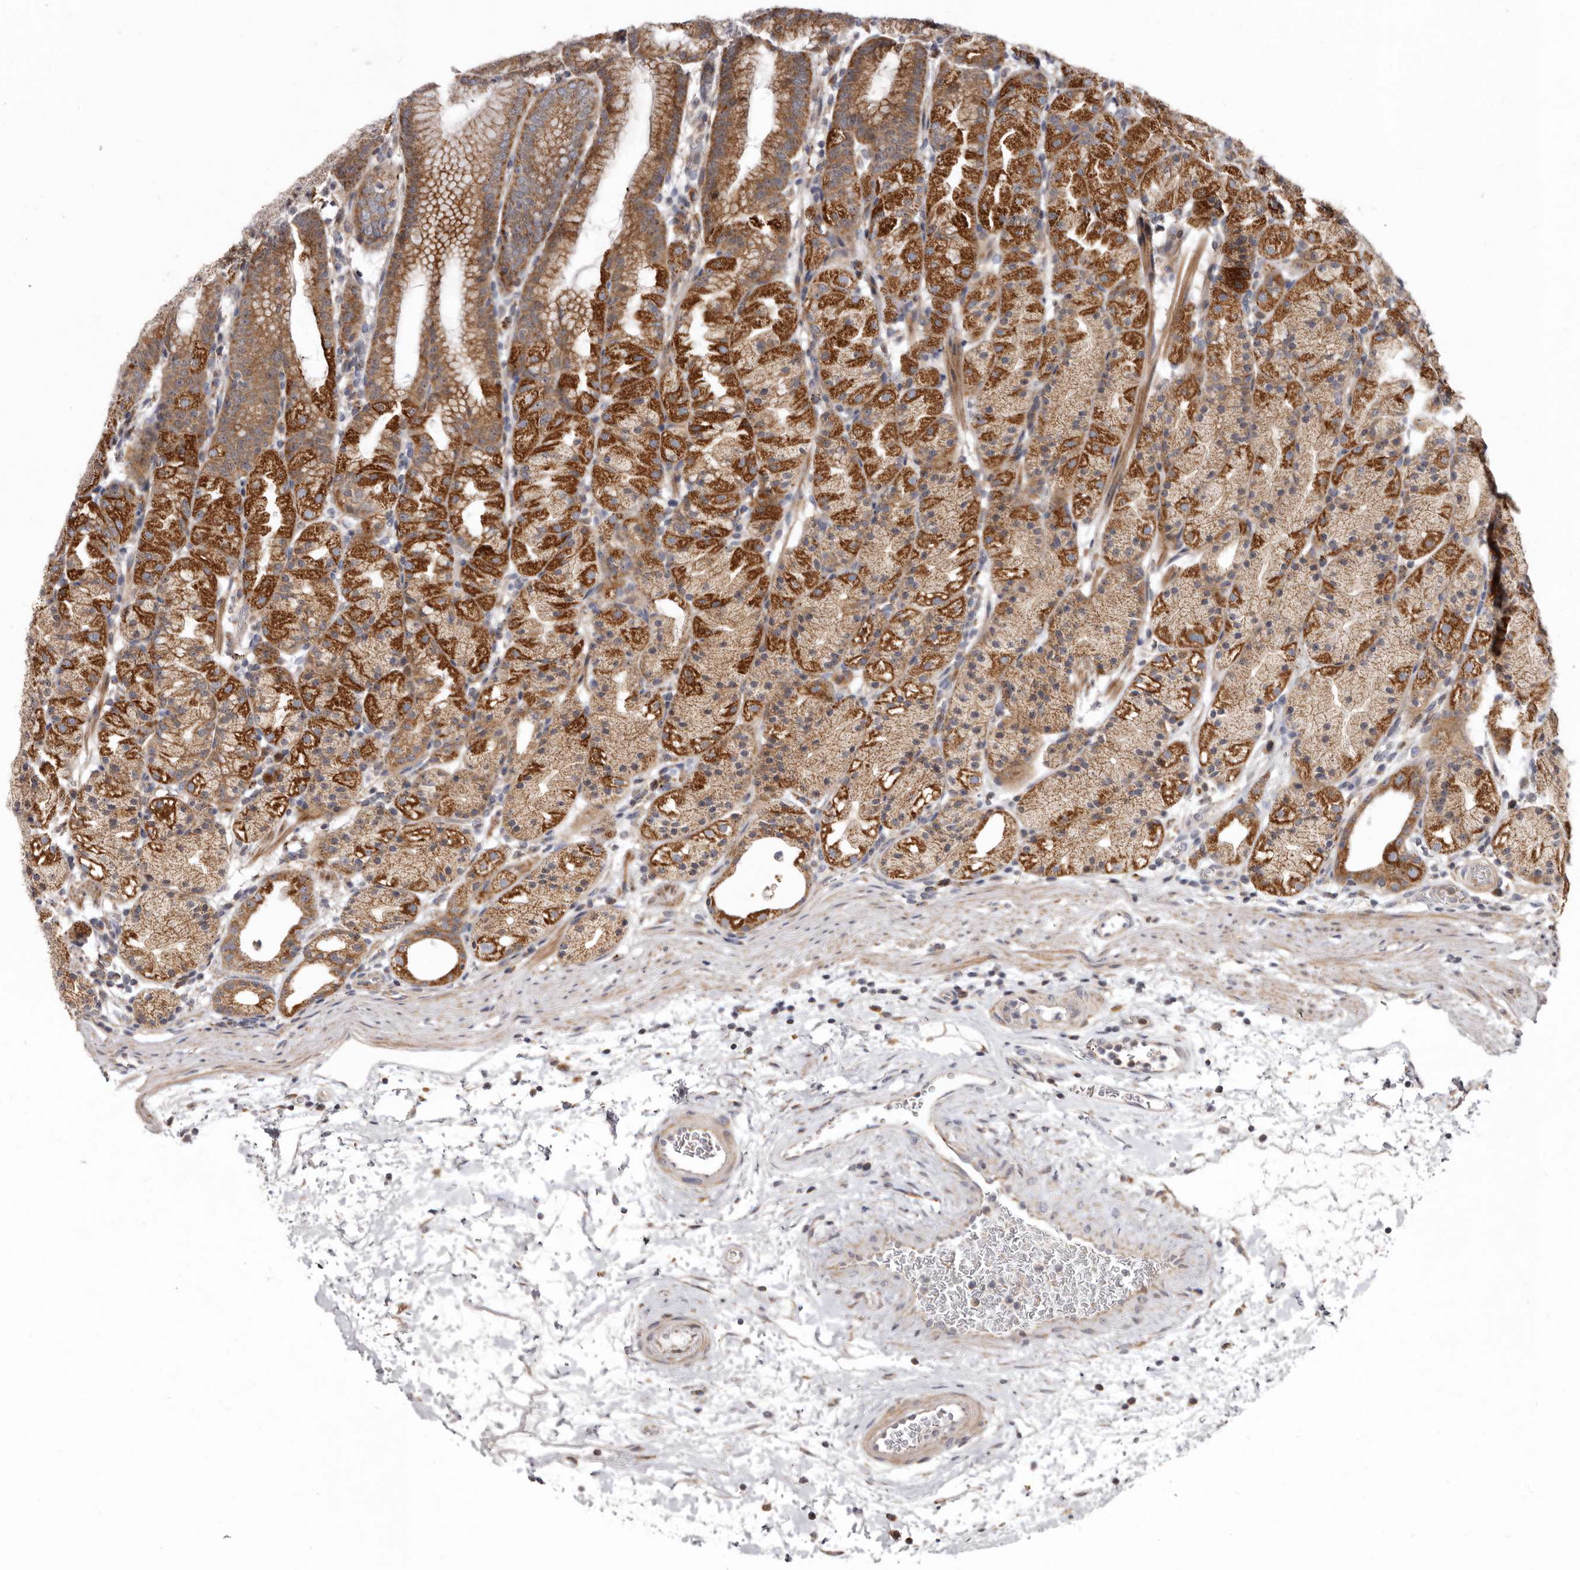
{"staining": {"intensity": "strong", "quantity": "25%-75%", "location": "cytoplasmic/membranous"}, "tissue": "stomach", "cell_type": "Glandular cells", "image_type": "normal", "snomed": [{"axis": "morphology", "description": "Normal tissue, NOS"}, {"axis": "topography", "description": "Stomach, upper"}], "caption": "Strong cytoplasmic/membranous protein expression is identified in about 25%-75% of glandular cells in stomach.", "gene": "SMC4", "patient": {"sex": "male", "age": 48}}